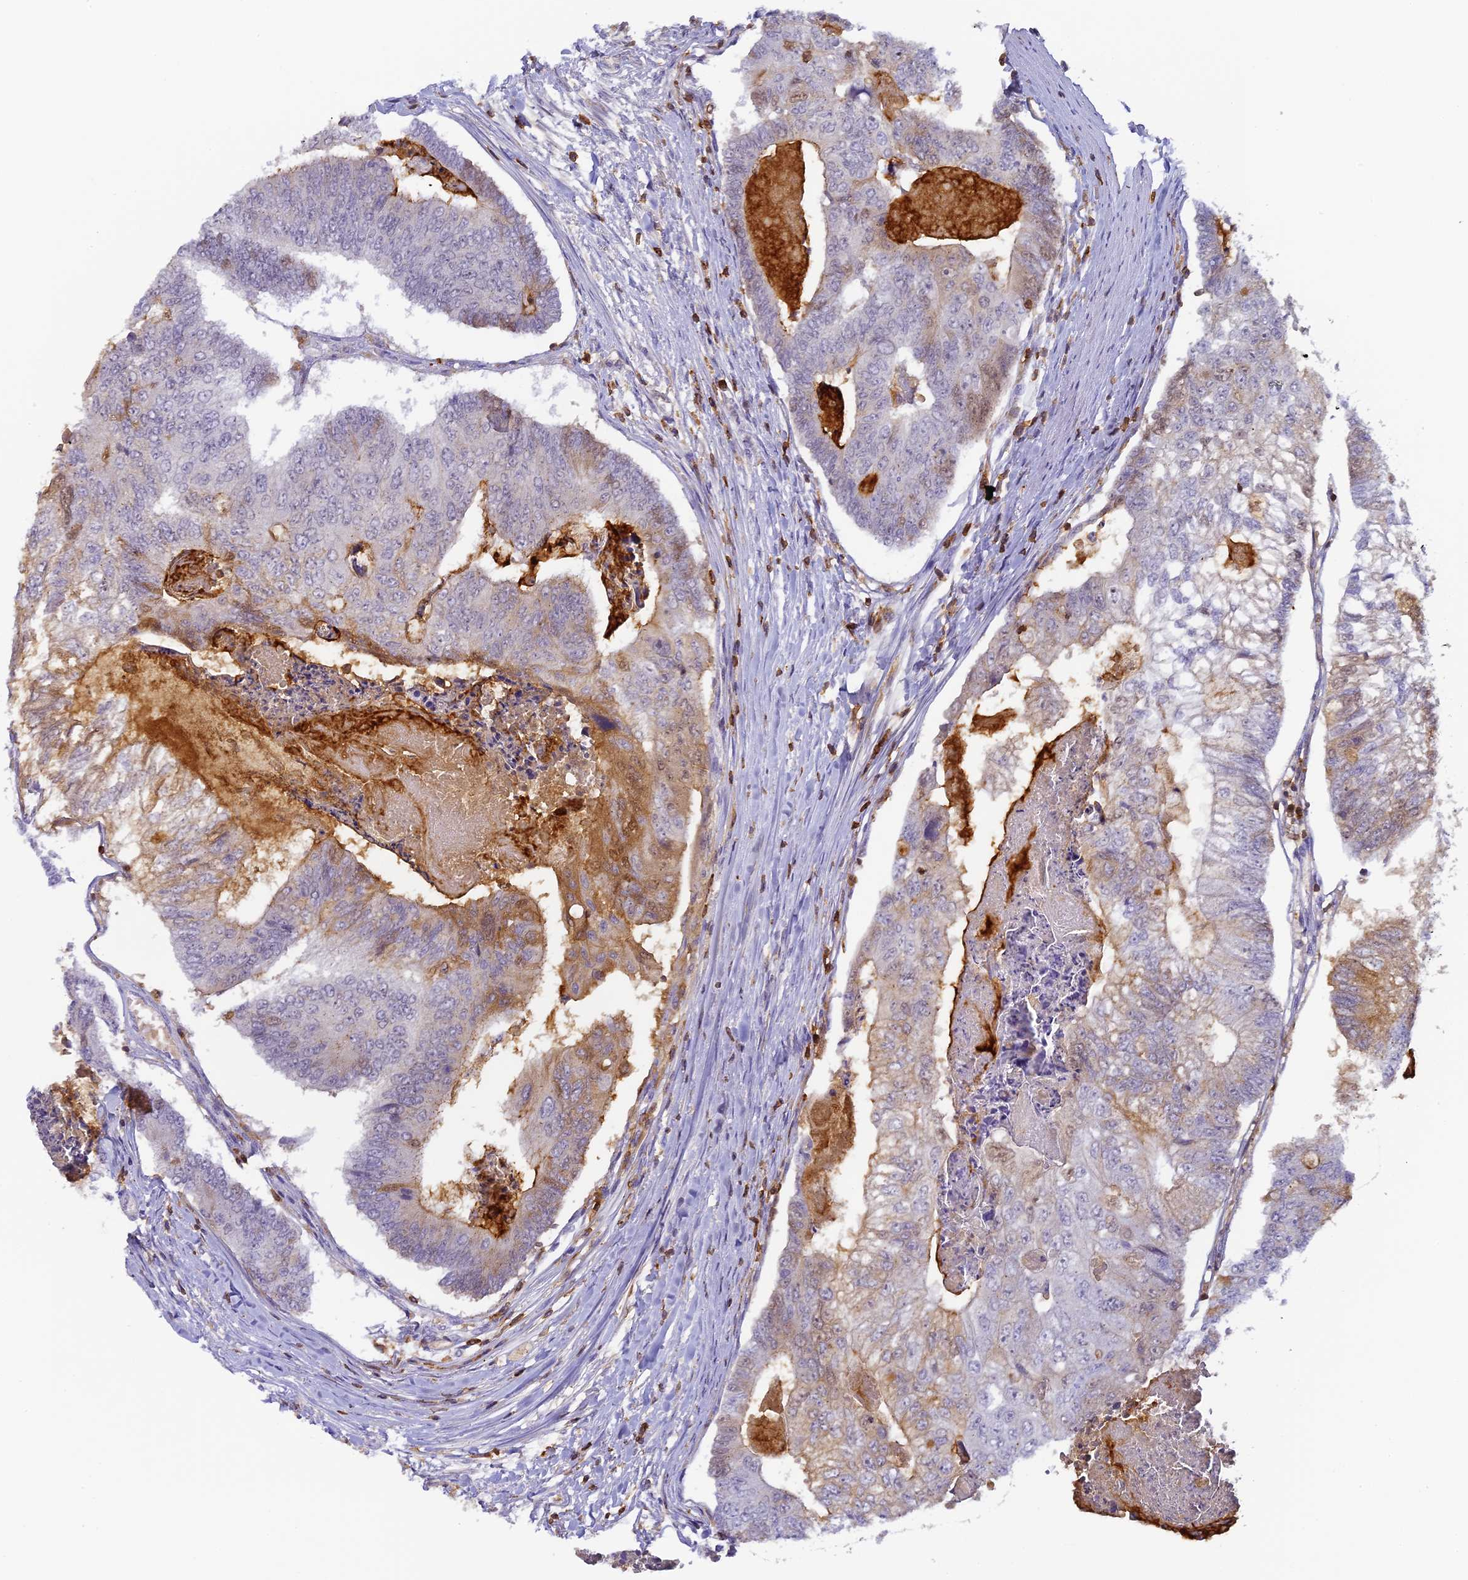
{"staining": {"intensity": "moderate", "quantity": "<25%", "location": "cytoplasmic/membranous"}, "tissue": "colorectal cancer", "cell_type": "Tumor cells", "image_type": "cancer", "snomed": [{"axis": "morphology", "description": "Adenocarcinoma, NOS"}, {"axis": "topography", "description": "Colon"}], "caption": "Colorectal cancer stained for a protein reveals moderate cytoplasmic/membranous positivity in tumor cells.", "gene": "FYB1", "patient": {"sex": "female", "age": 67}}